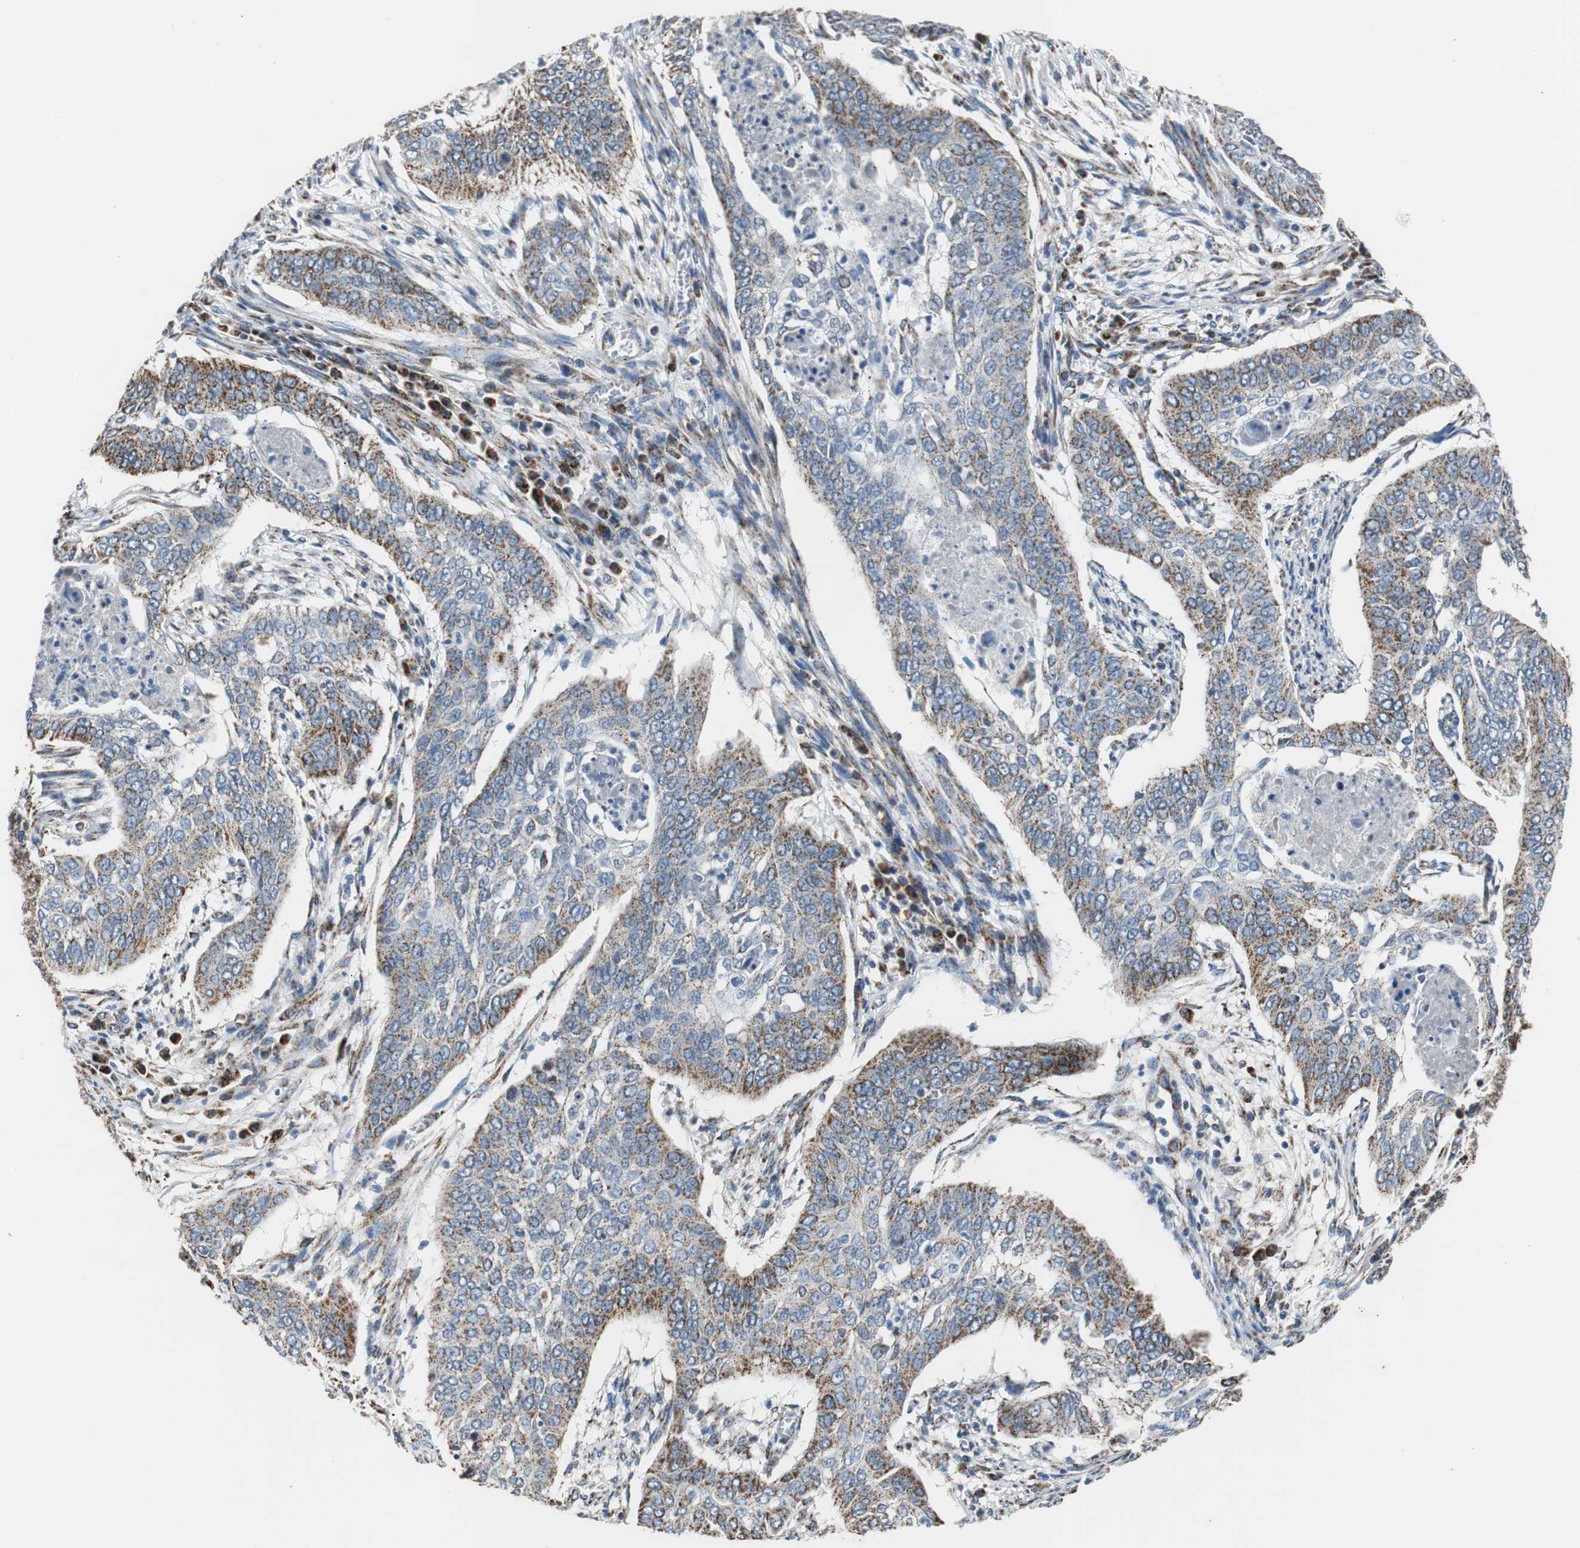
{"staining": {"intensity": "moderate", "quantity": ">75%", "location": "cytoplasmic/membranous"}, "tissue": "cervical cancer", "cell_type": "Tumor cells", "image_type": "cancer", "snomed": [{"axis": "morphology", "description": "Squamous cell carcinoma, NOS"}, {"axis": "topography", "description": "Cervix"}], "caption": "Protein staining demonstrates moderate cytoplasmic/membranous positivity in approximately >75% of tumor cells in cervical squamous cell carcinoma.", "gene": "PITRM1", "patient": {"sex": "female", "age": 39}}